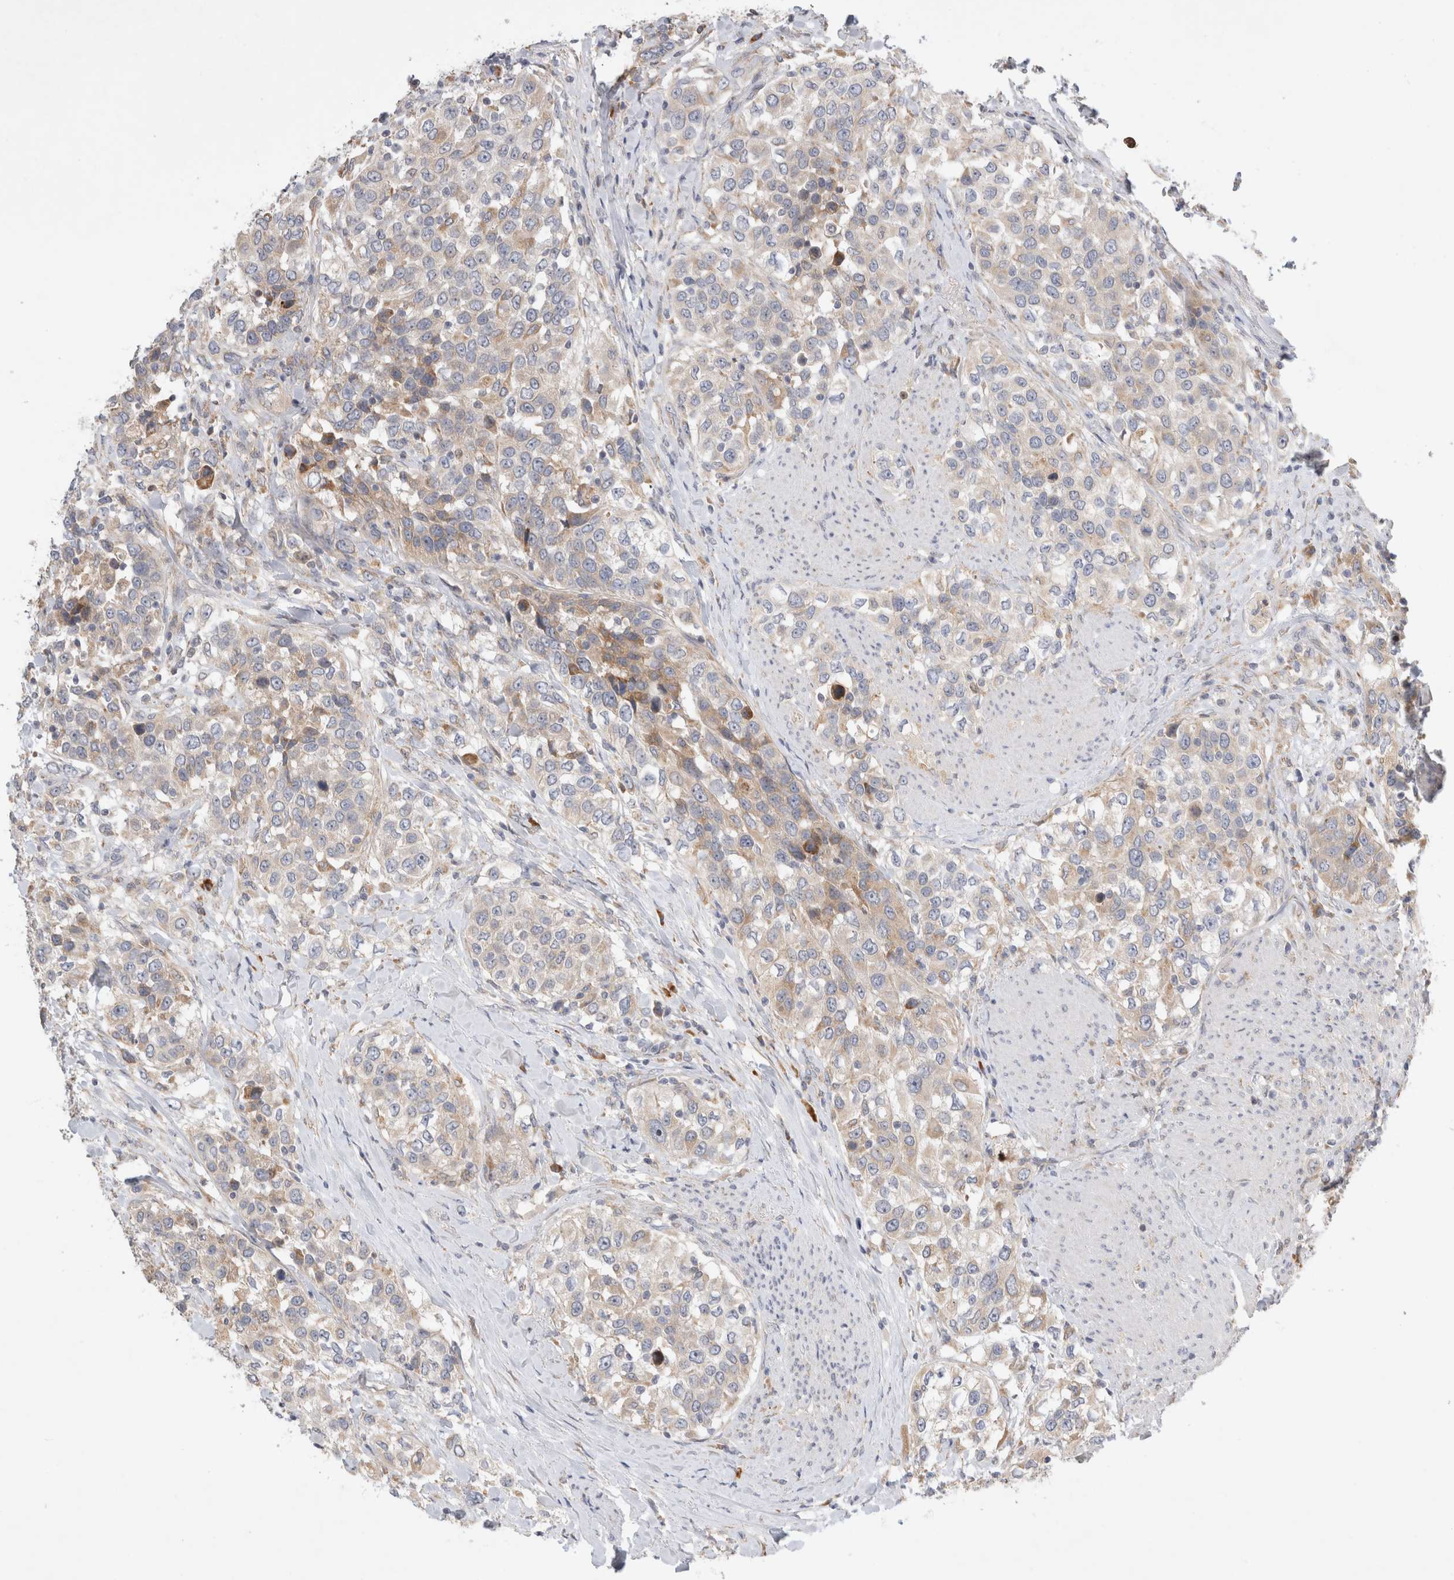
{"staining": {"intensity": "weak", "quantity": "25%-75%", "location": "cytoplasmic/membranous"}, "tissue": "urothelial cancer", "cell_type": "Tumor cells", "image_type": "cancer", "snomed": [{"axis": "morphology", "description": "Urothelial carcinoma, High grade"}, {"axis": "topography", "description": "Urinary bladder"}], "caption": "Approximately 25%-75% of tumor cells in urothelial cancer demonstrate weak cytoplasmic/membranous protein positivity as visualized by brown immunohistochemical staining.", "gene": "NEDD4L", "patient": {"sex": "female", "age": 80}}